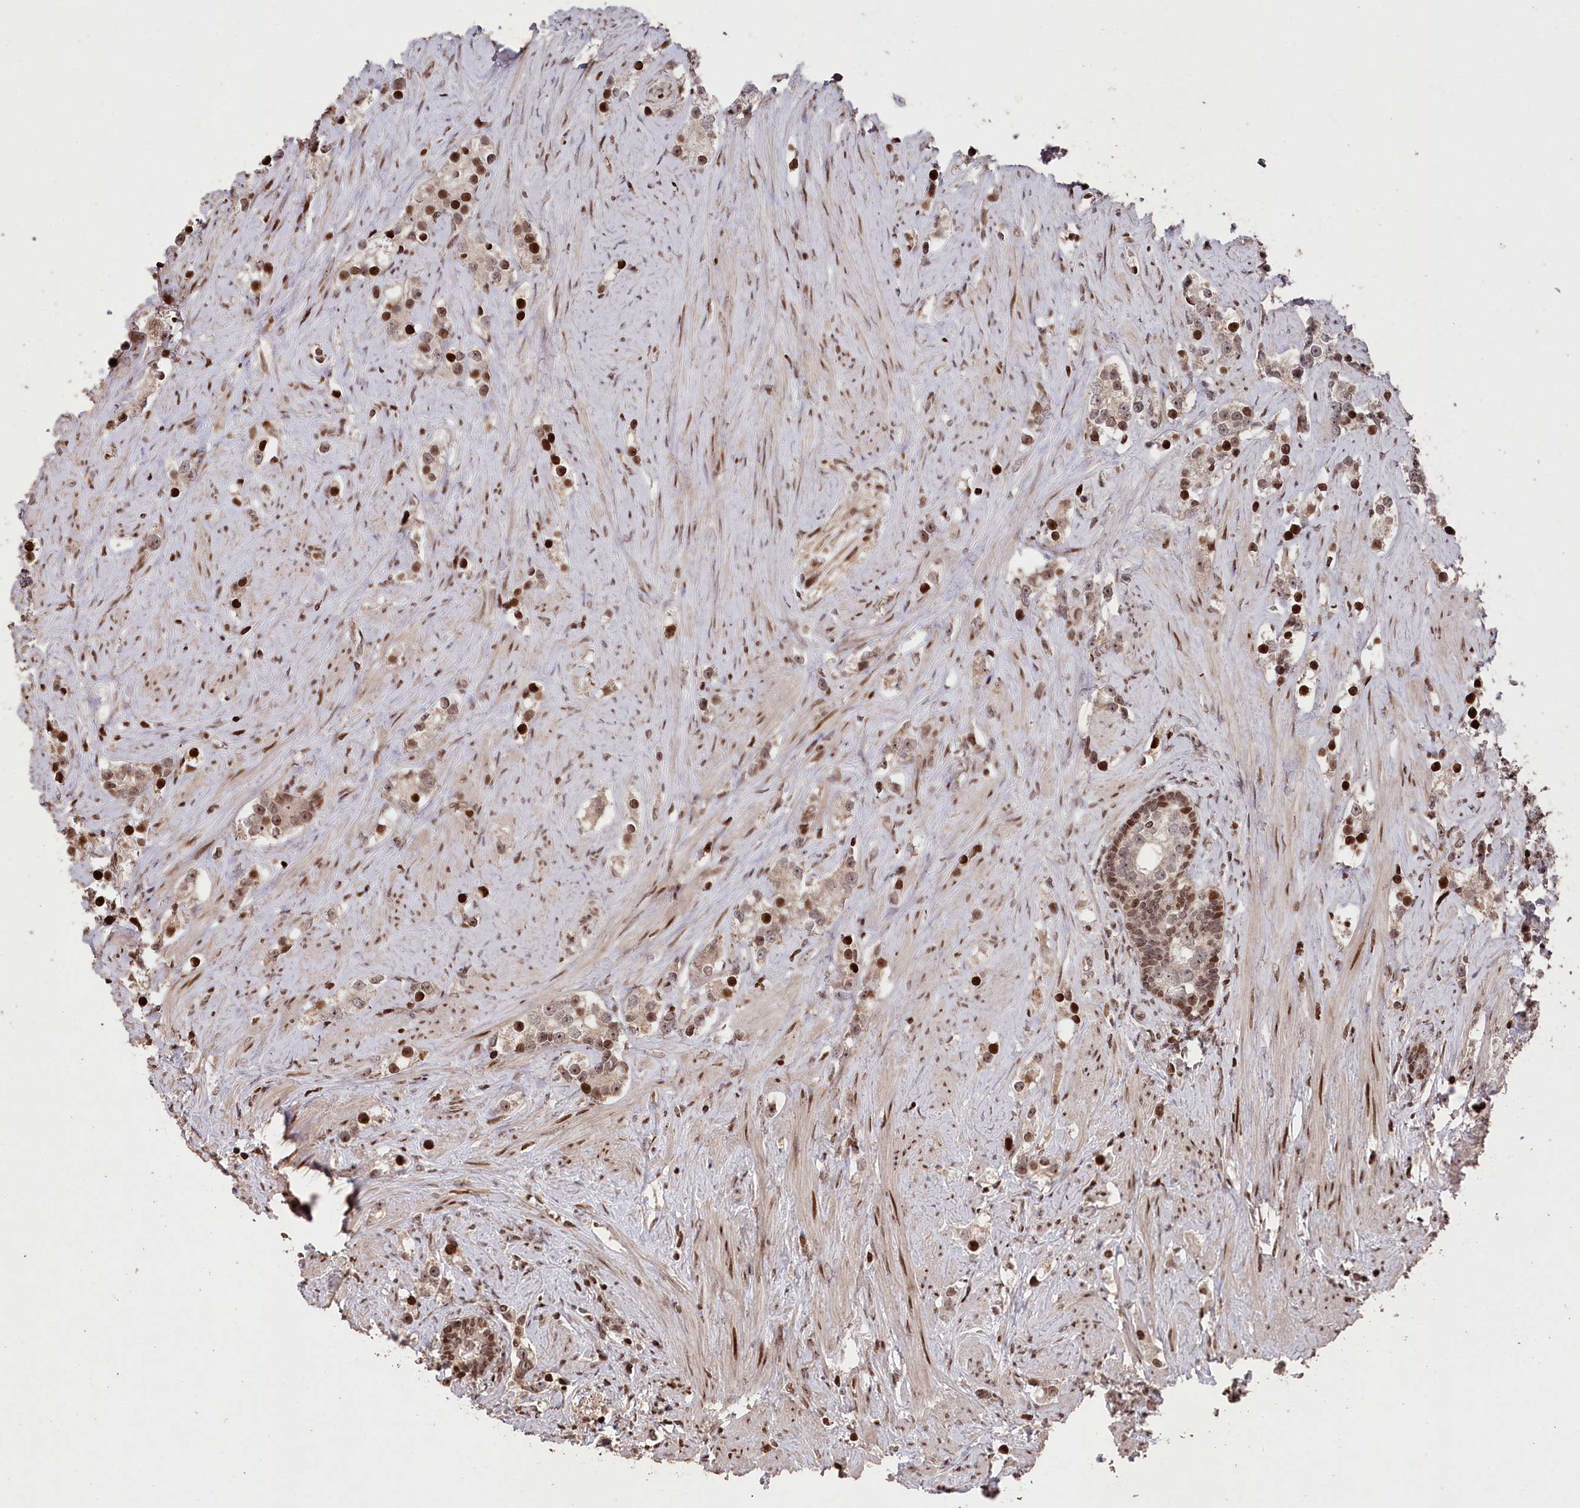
{"staining": {"intensity": "moderate", "quantity": "25%-75%", "location": "nuclear"}, "tissue": "prostate cancer", "cell_type": "Tumor cells", "image_type": "cancer", "snomed": [{"axis": "morphology", "description": "Adenocarcinoma, High grade"}, {"axis": "topography", "description": "Prostate"}], "caption": "DAB immunohistochemical staining of human prostate cancer demonstrates moderate nuclear protein expression in about 25%-75% of tumor cells. The staining was performed using DAB, with brown indicating positive protein expression. Nuclei are stained blue with hematoxylin.", "gene": "CCSER2", "patient": {"sex": "male", "age": 63}}